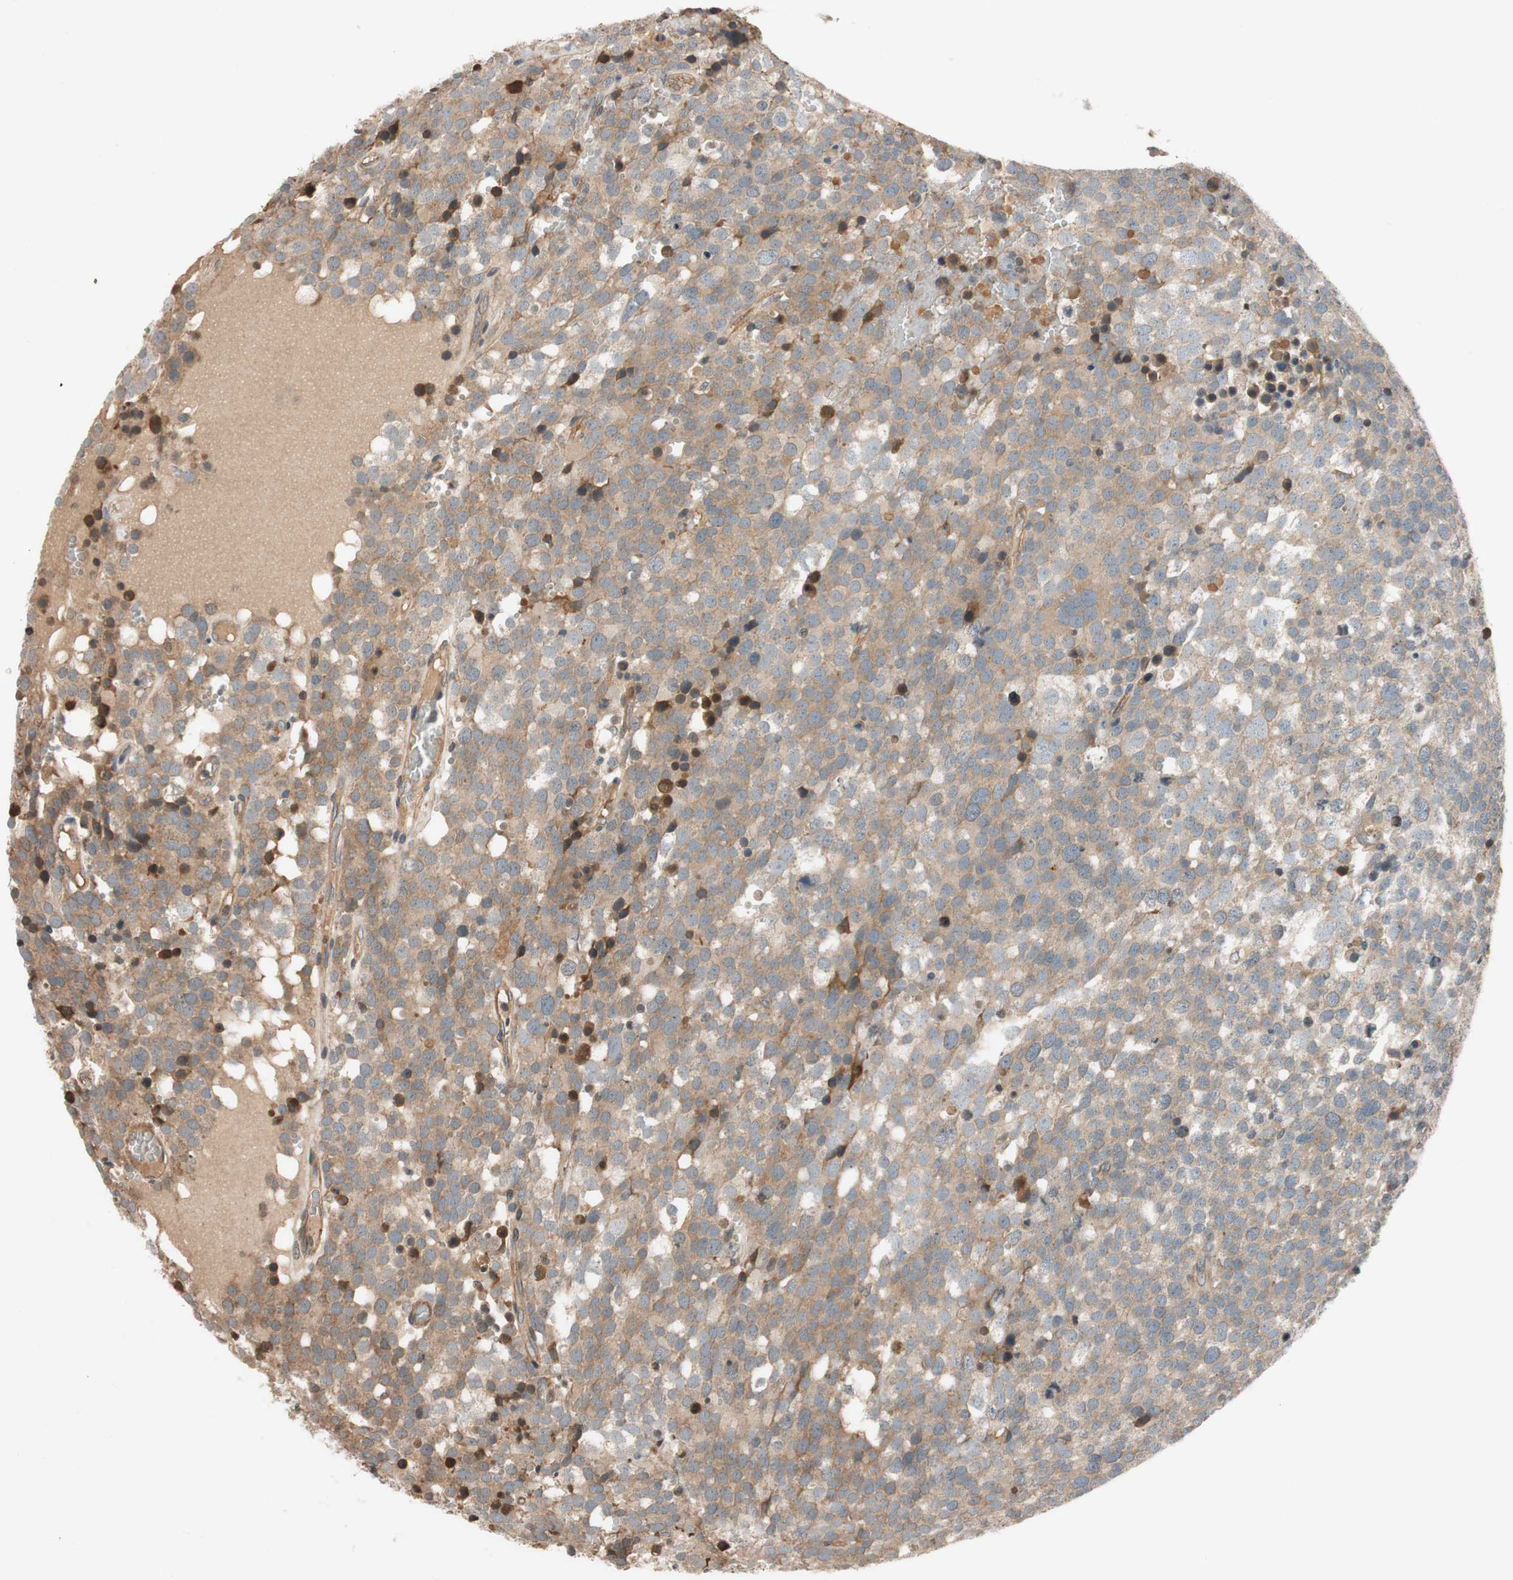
{"staining": {"intensity": "moderate", "quantity": ">75%", "location": "cytoplasmic/membranous"}, "tissue": "testis cancer", "cell_type": "Tumor cells", "image_type": "cancer", "snomed": [{"axis": "morphology", "description": "Seminoma, NOS"}, {"axis": "topography", "description": "Testis"}], "caption": "Protein expression analysis of testis seminoma reveals moderate cytoplasmic/membranous positivity in approximately >75% of tumor cells. (DAB IHC with brightfield microscopy, high magnification).", "gene": "GCLM", "patient": {"sex": "male", "age": 71}}